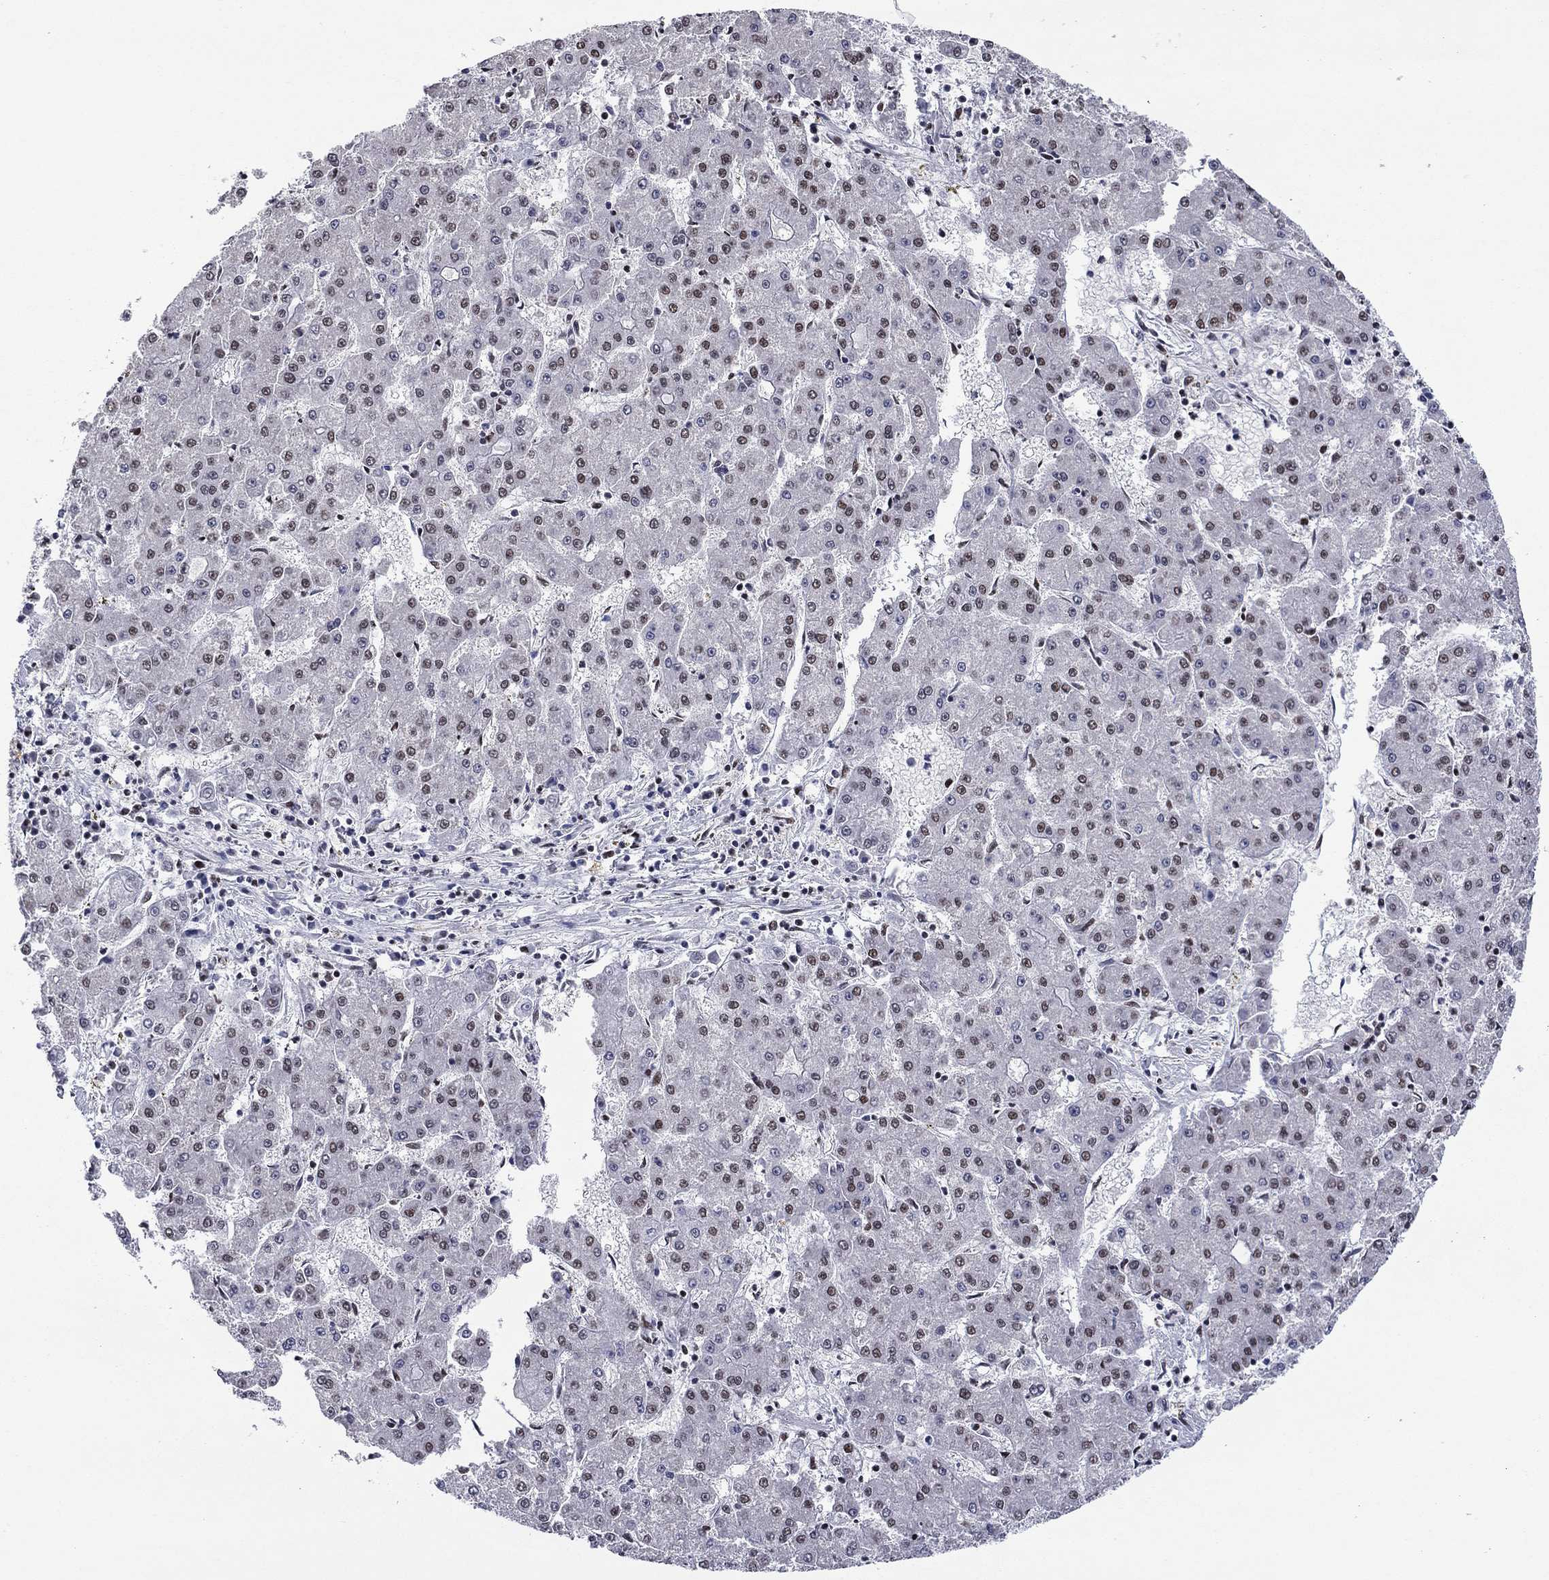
{"staining": {"intensity": "moderate", "quantity": "<25%", "location": "nuclear"}, "tissue": "liver cancer", "cell_type": "Tumor cells", "image_type": "cancer", "snomed": [{"axis": "morphology", "description": "Carcinoma, Hepatocellular, NOS"}, {"axis": "topography", "description": "Liver"}], "caption": "Immunohistochemistry (IHC) image of liver hepatocellular carcinoma stained for a protein (brown), which exhibits low levels of moderate nuclear staining in approximately <25% of tumor cells.", "gene": "ETV5", "patient": {"sex": "male", "age": 73}}